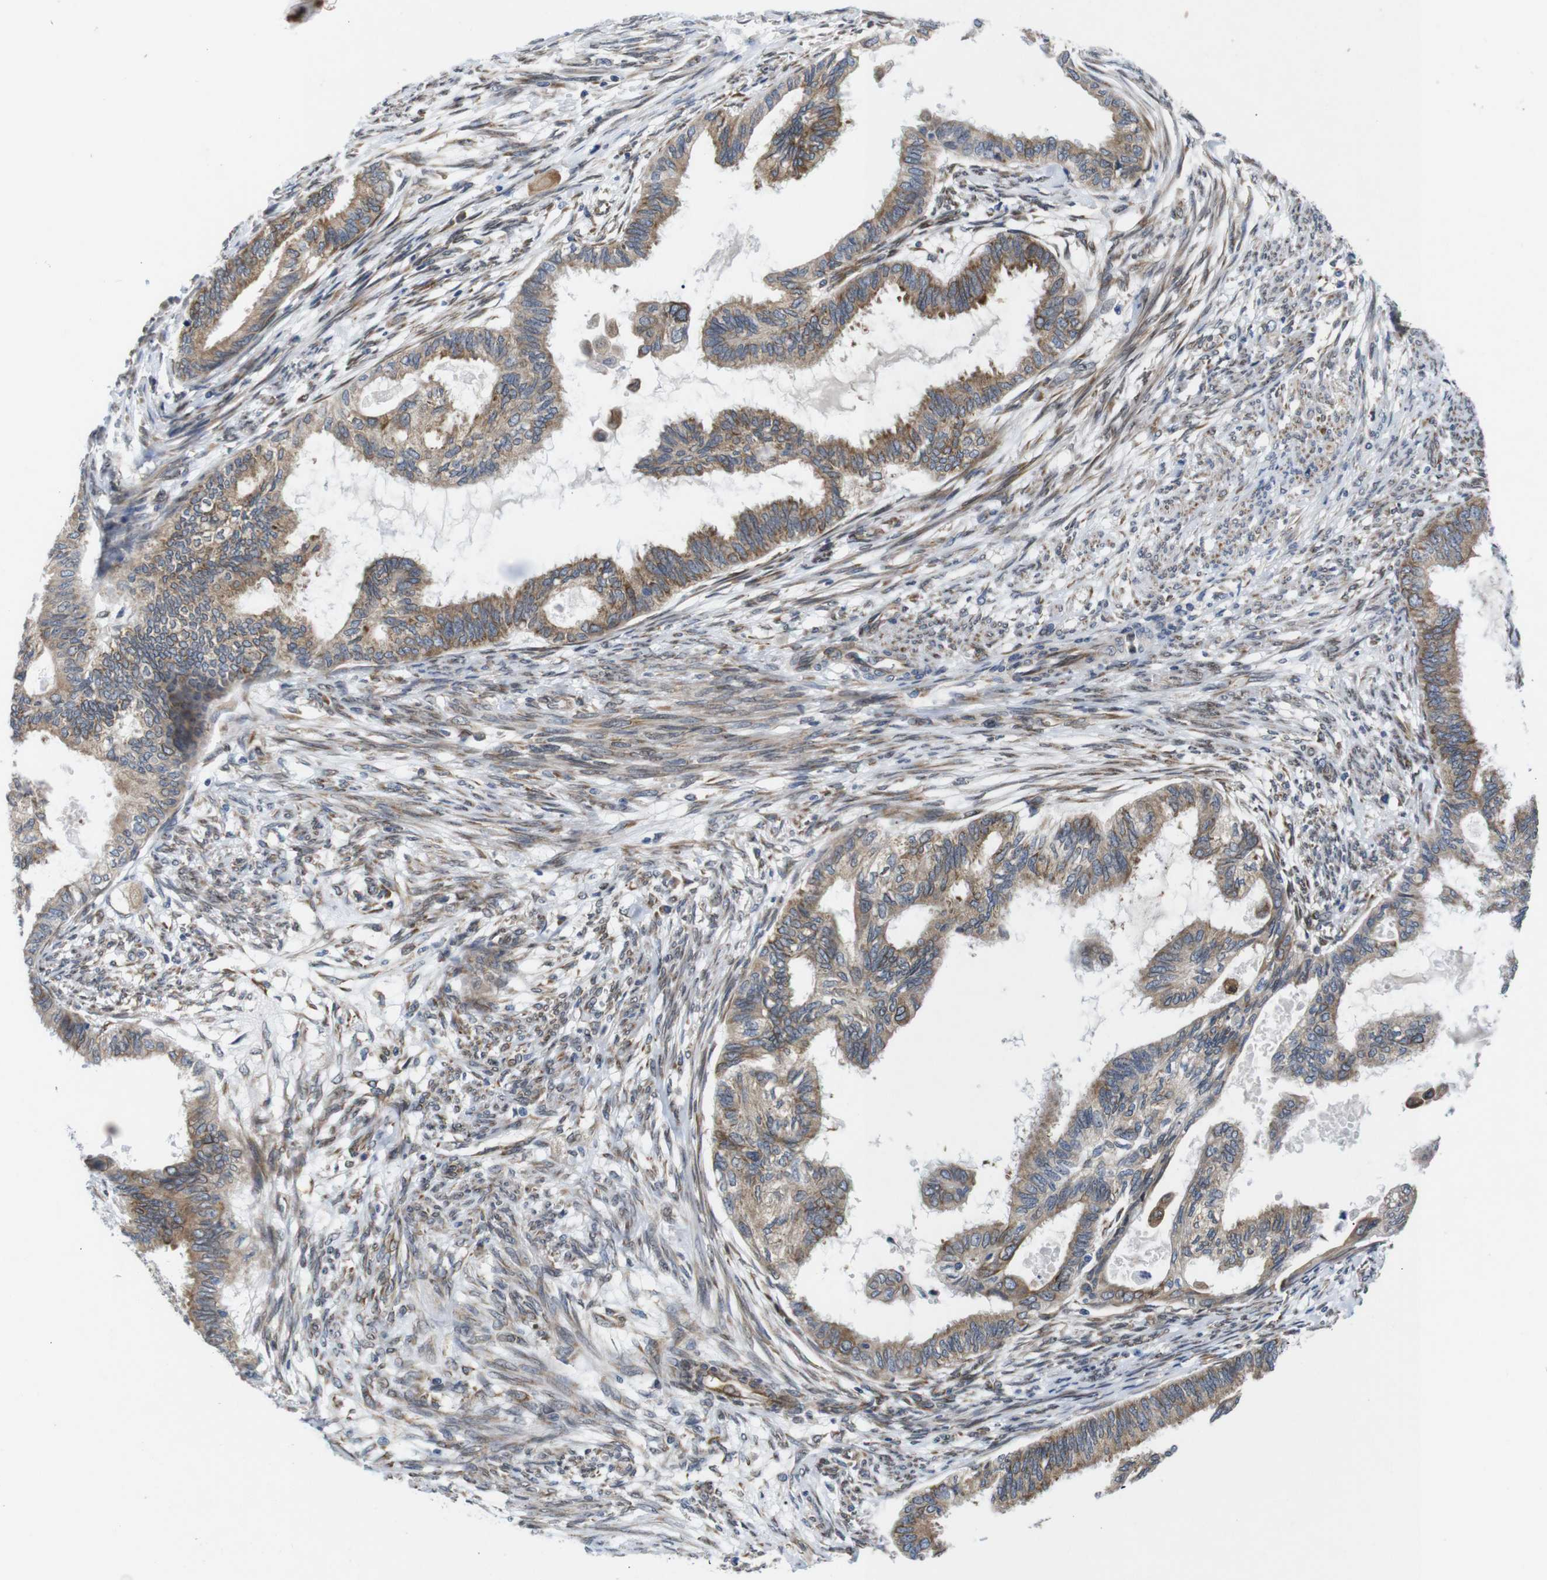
{"staining": {"intensity": "moderate", "quantity": ">75%", "location": "cytoplasmic/membranous"}, "tissue": "cervical cancer", "cell_type": "Tumor cells", "image_type": "cancer", "snomed": [{"axis": "morphology", "description": "Normal tissue, NOS"}, {"axis": "morphology", "description": "Adenocarcinoma, NOS"}, {"axis": "topography", "description": "Cervix"}, {"axis": "topography", "description": "Endometrium"}], "caption": "There is medium levels of moderate cytoplasmic/membranous expression in tumor cells of cervical adenocarcinoma, as demonstrated by immunohistochemical staining (brown color).", "gene": "HACD3", "patient": {"sex": "female", "age": 86}}